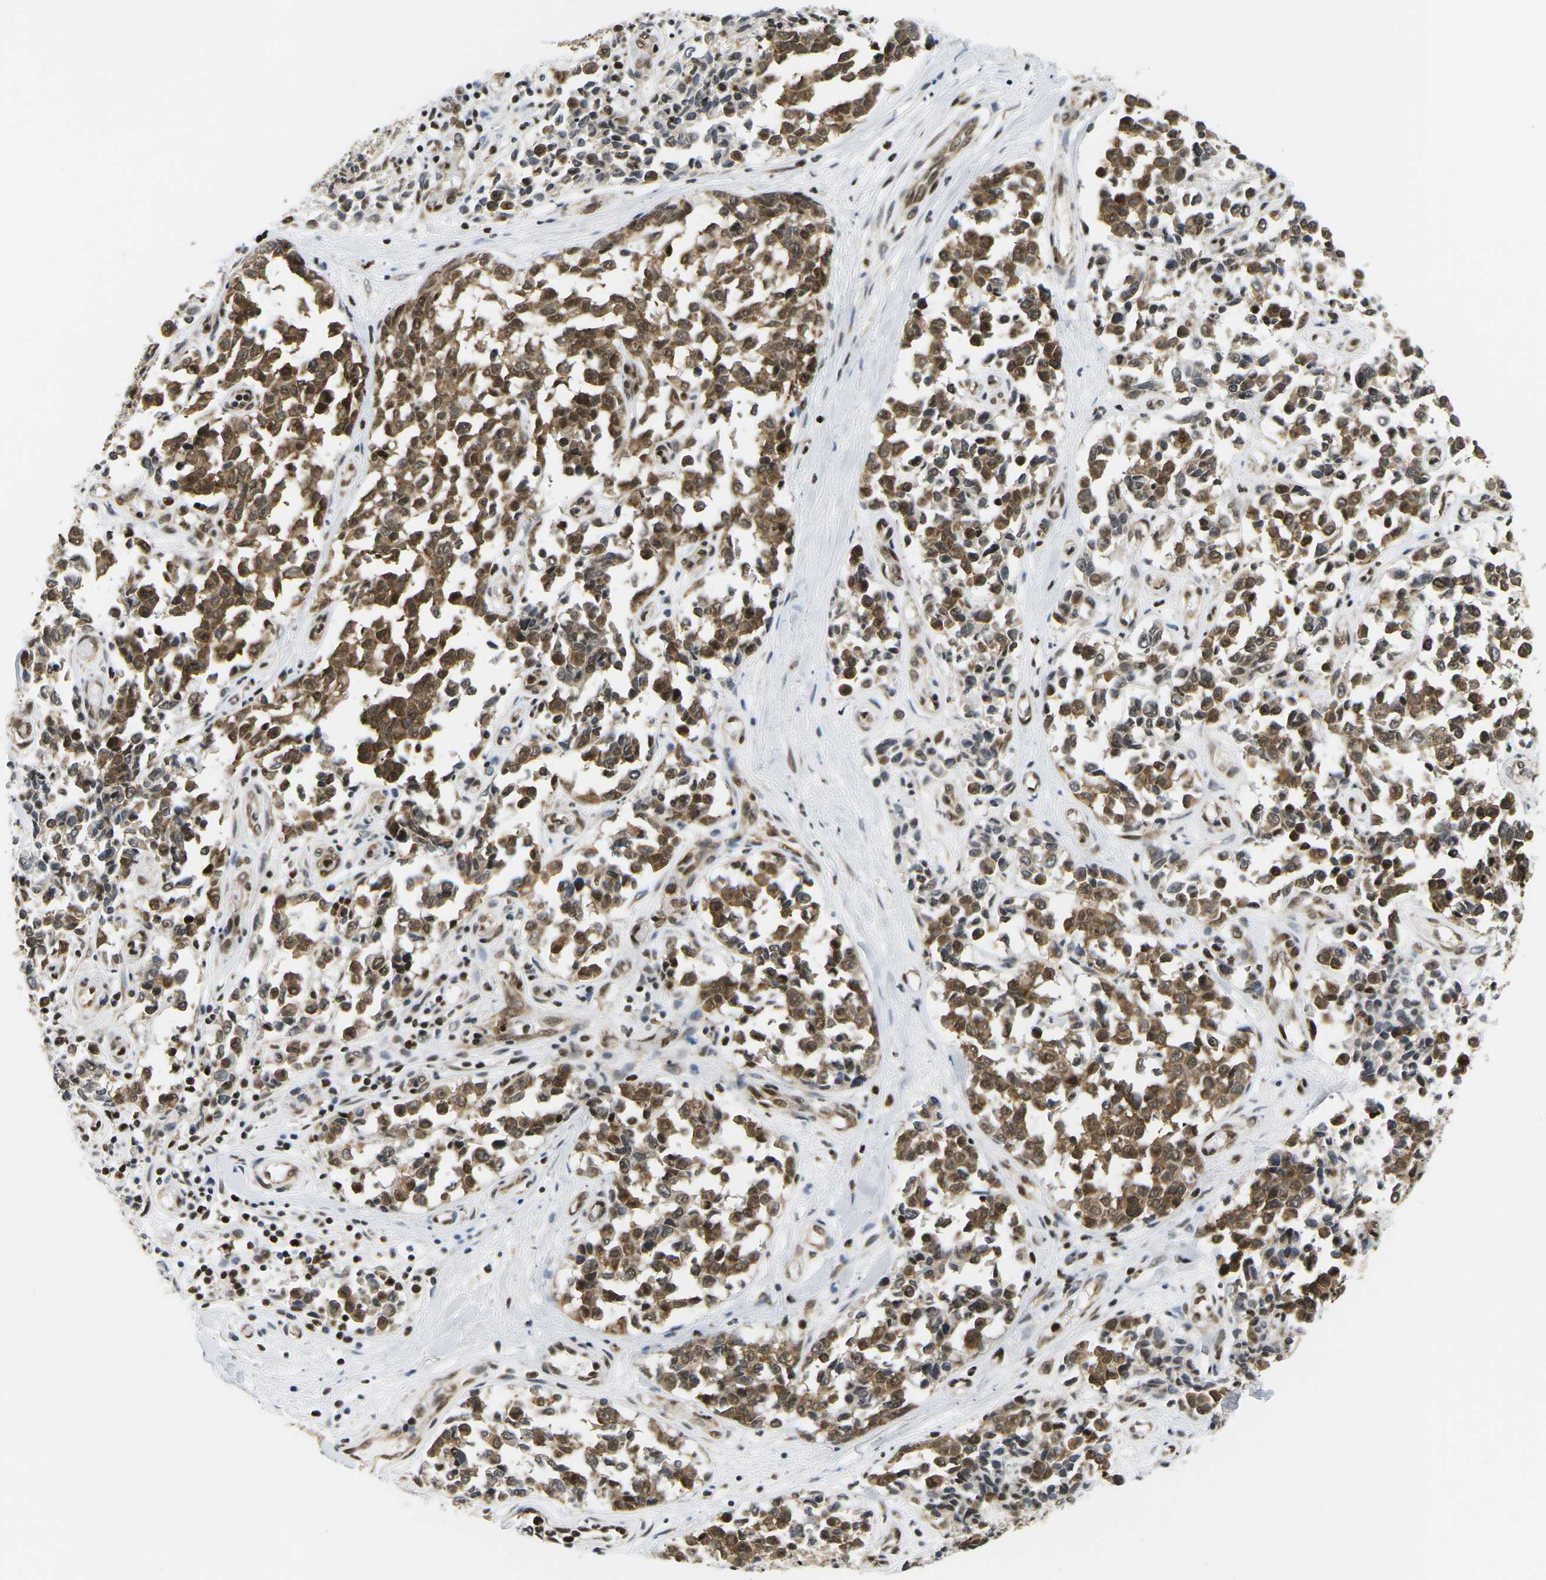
{"staining": {"intensity": "moderate", "quantity": ">75%", "location": "cytoplasmic/membranous,nuclear"}, "tissue": "melanoma", "cell_type": "Tumor cells", "image_type": "cancer", "snomed": [{"axis": "morphology", "description": "Malignant melanoma, NOS"}, {"axis": "topography", "description": "Skin"}], "caption": "Protein staining of melanoma tissue shows moderate cytoplasmic/membranous and nuclear expression in approximately >75% of tumor cells.", "gene": "CELF1", "patient": {"sex": "female", "age": 64}}